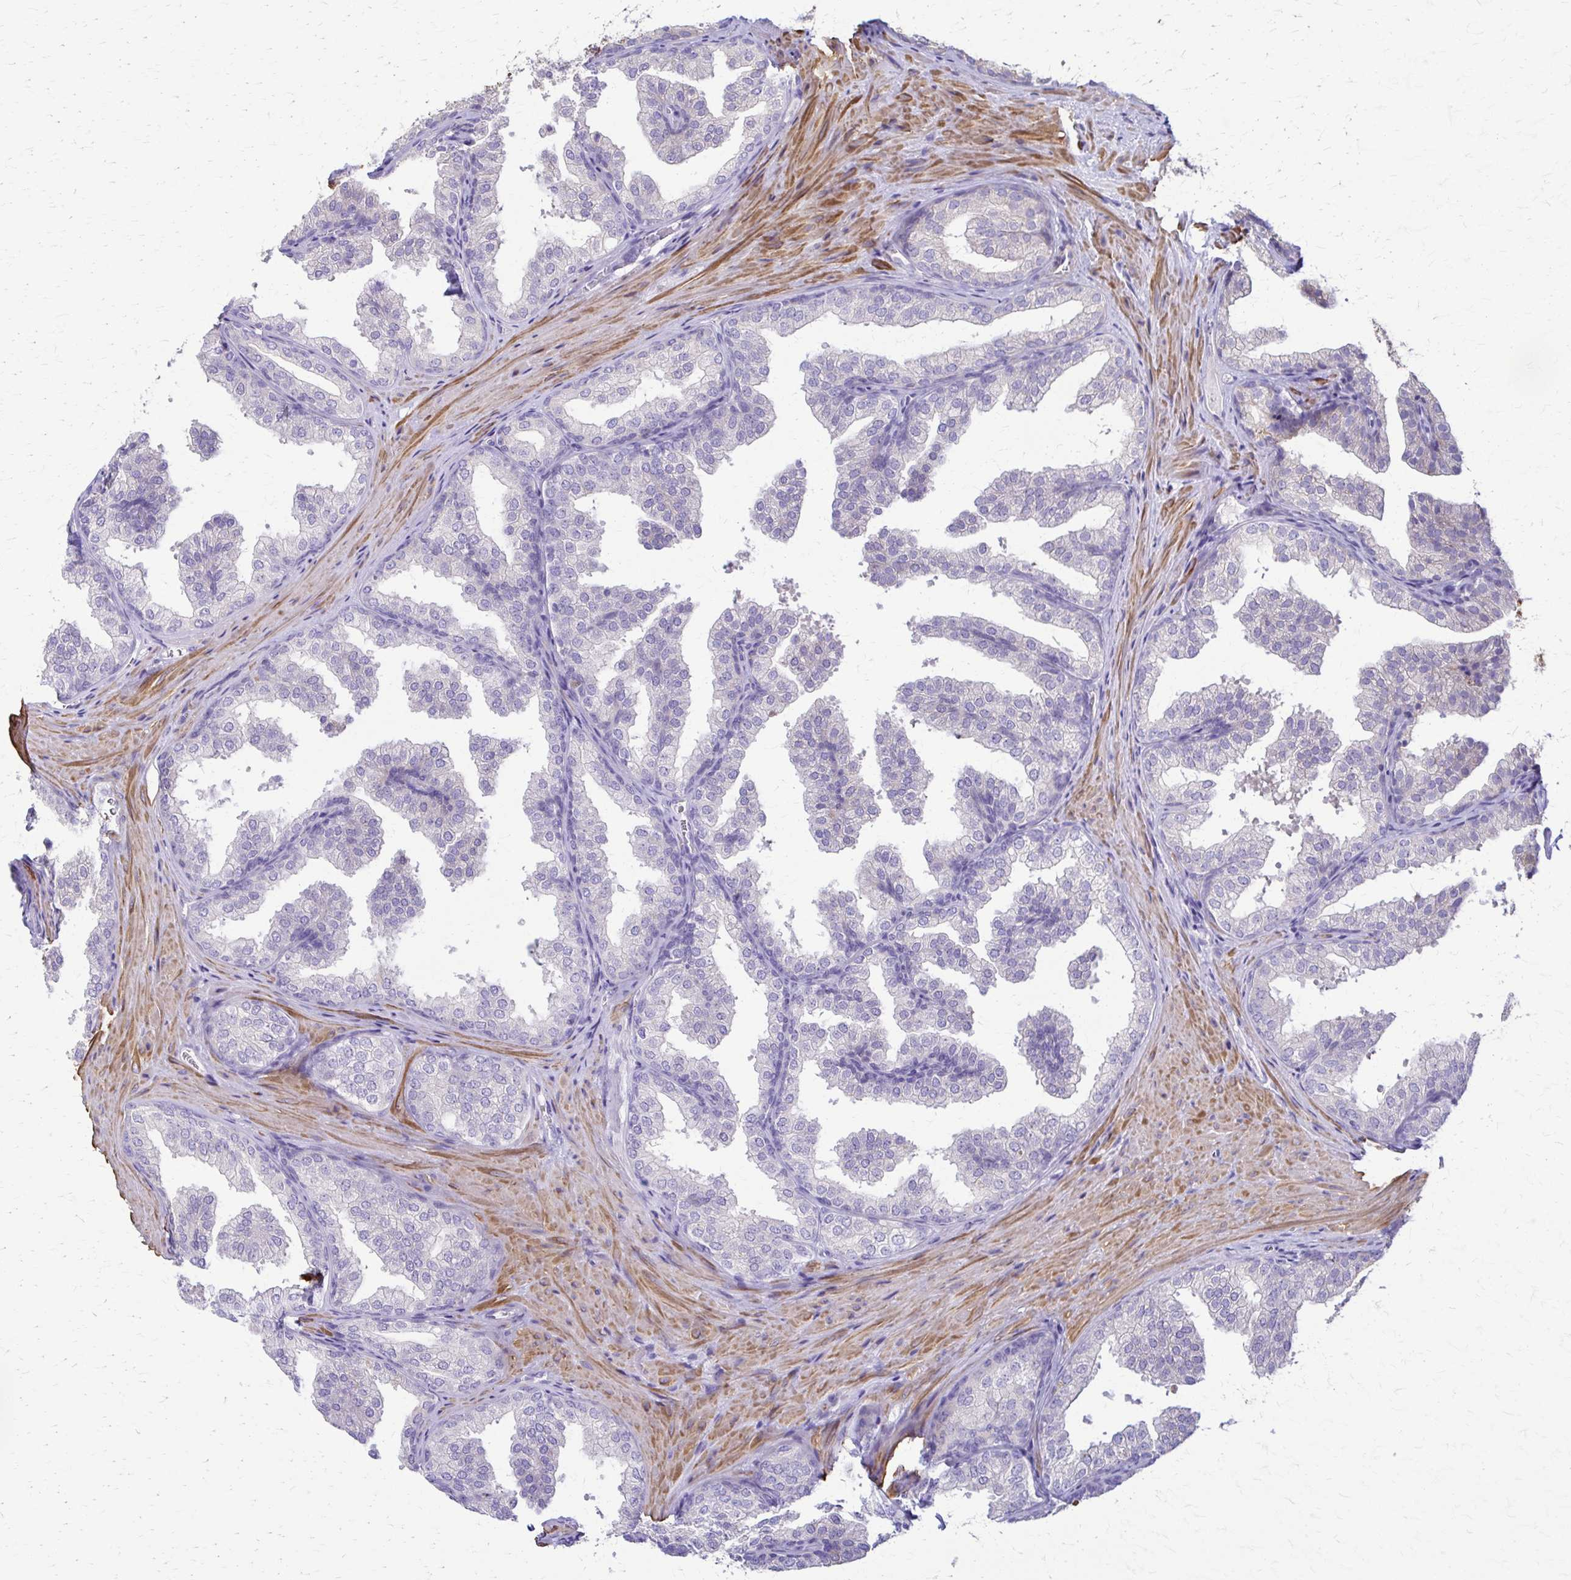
{"staining": {"intensity": "negative", "quantity": "none", "location": "none"}, "tissue": "prostate", "cell_type": "Glandular cells", "image_type": "normal", "snomed": [{"axis": "morphology", "description": "Normal tissue, NOS"}, {"axis": "topography", "description": "Prostate"}], "caption": "Immunohistochemical staining of unremarkable human prostate reveals no significant staining in glandular cells.", "gene": "DSP", "patient": {"sex": "male", "age": 37}}